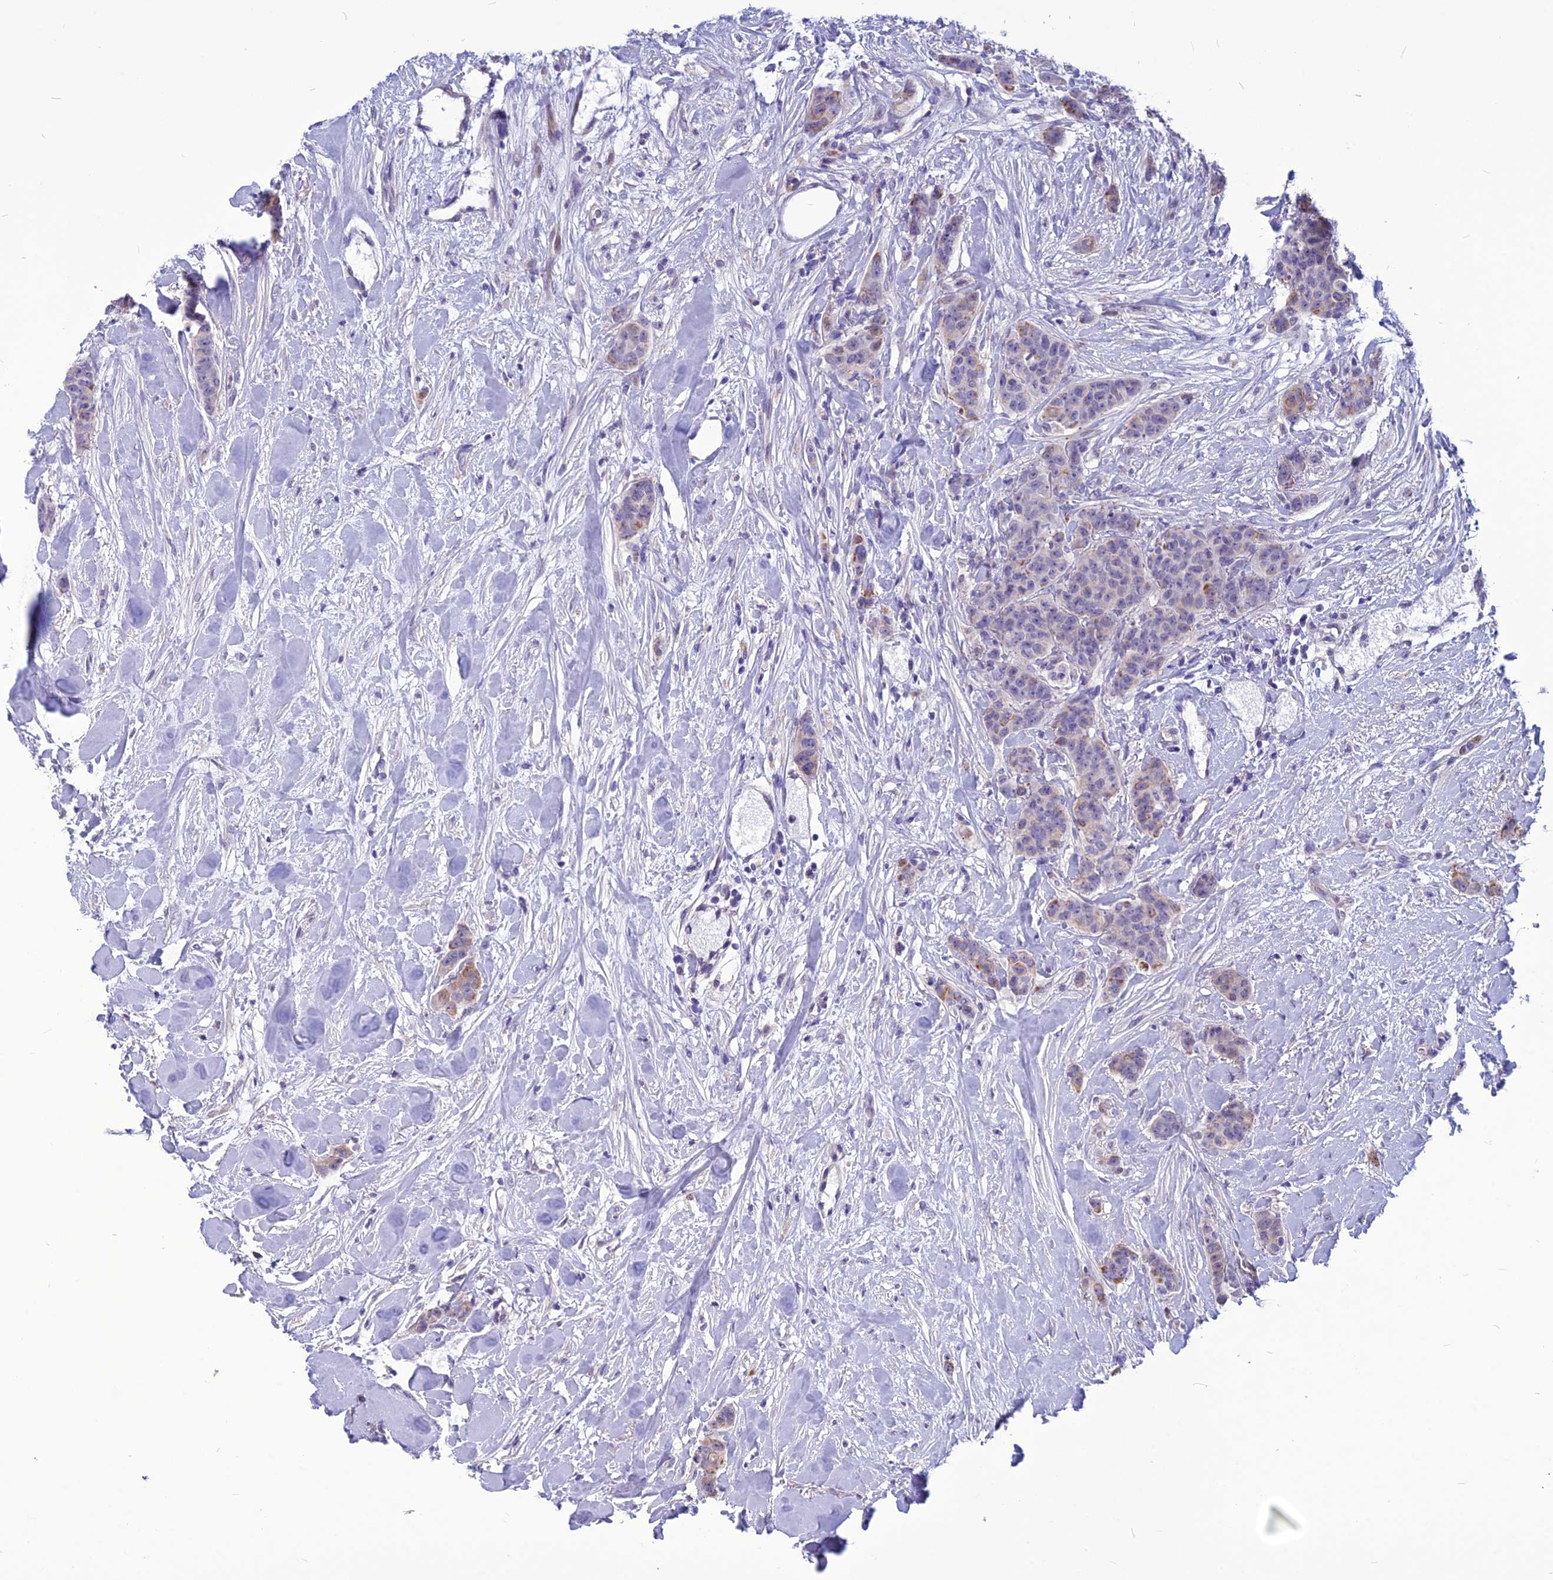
{"staining": {"intensity": "moderate", "quantity": "<25%", "location": "cytoplasmic/membranous"}, "tissue": "breast cancer", "cell_type": "Tumor cells", "image_type": "cancer", "snomed": [{"axis": "morphology", "description": "Duct carcinoma"}, {"axis": "topography", "description": "Breast"}], "caption": "Immunohistochemical staining of human breast cancer reveals moderate cytoplasmic/membranous protein expression in about <25% of tumor cells.", "gene": "SPG21", "patient": {"sex": "female", "age": 40}}